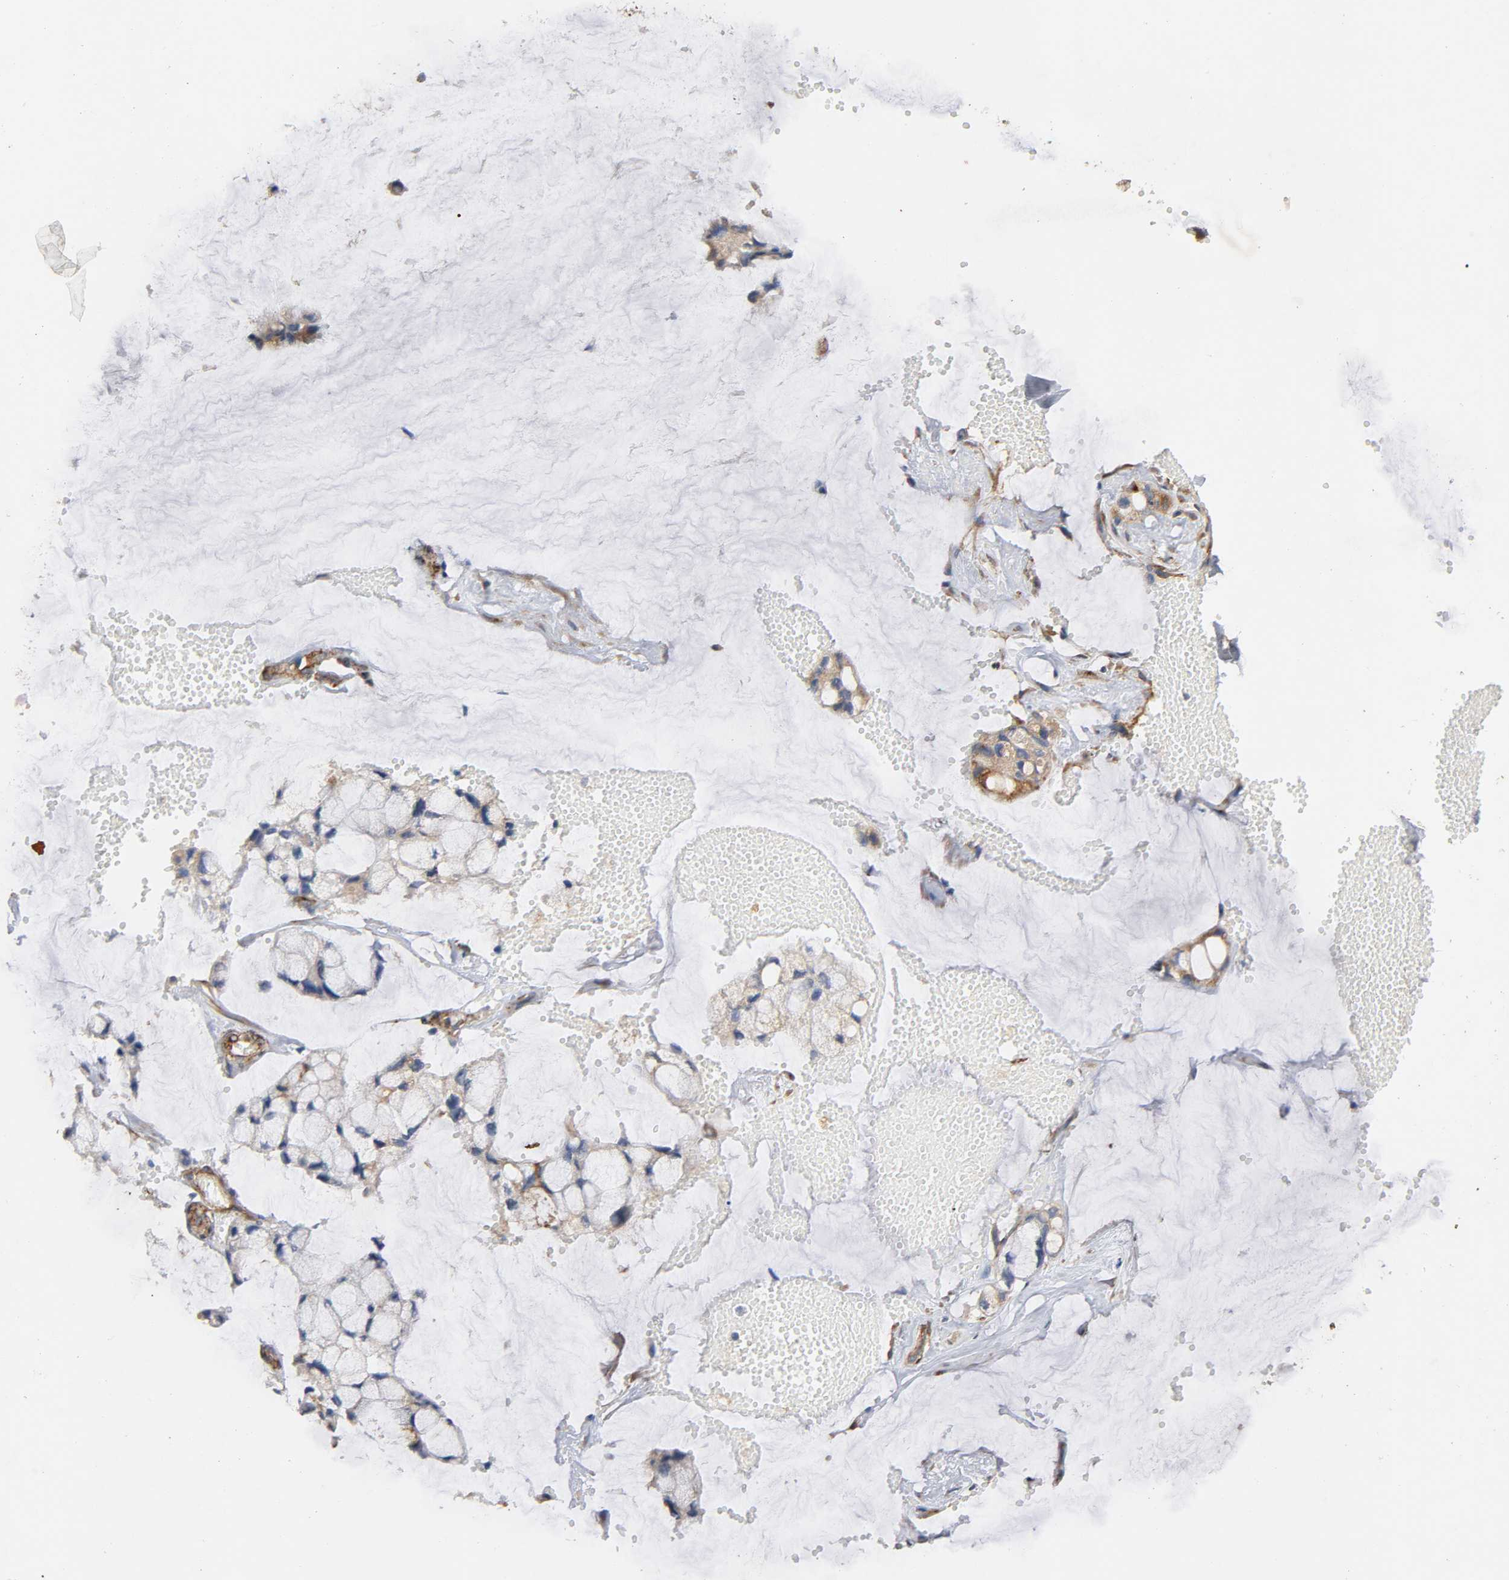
{"staining": {"intensity": "weak", "quantity": "25%-75%", "location": "cytoplasmic/membranous"}, "tissue": "ovarian cancer", "cell_type": "Tumor cells", "image_type": "cancer", "snomed": [{"axis": "morphology", "description": "Cystadenocarcinoma, mucinous, NOS"}, {"axis": "topography", "description": "Ovary"}], "caption": "An immunohistochemistry photomicrograph of neoplastic tissue is shown. Protein staining in brown highlights weak cytoplasmic/membranous positivity in ovarian cancer within tumor cells.", "gene": "IFITM3", "patient": {"sex": "female", "age": 39}}